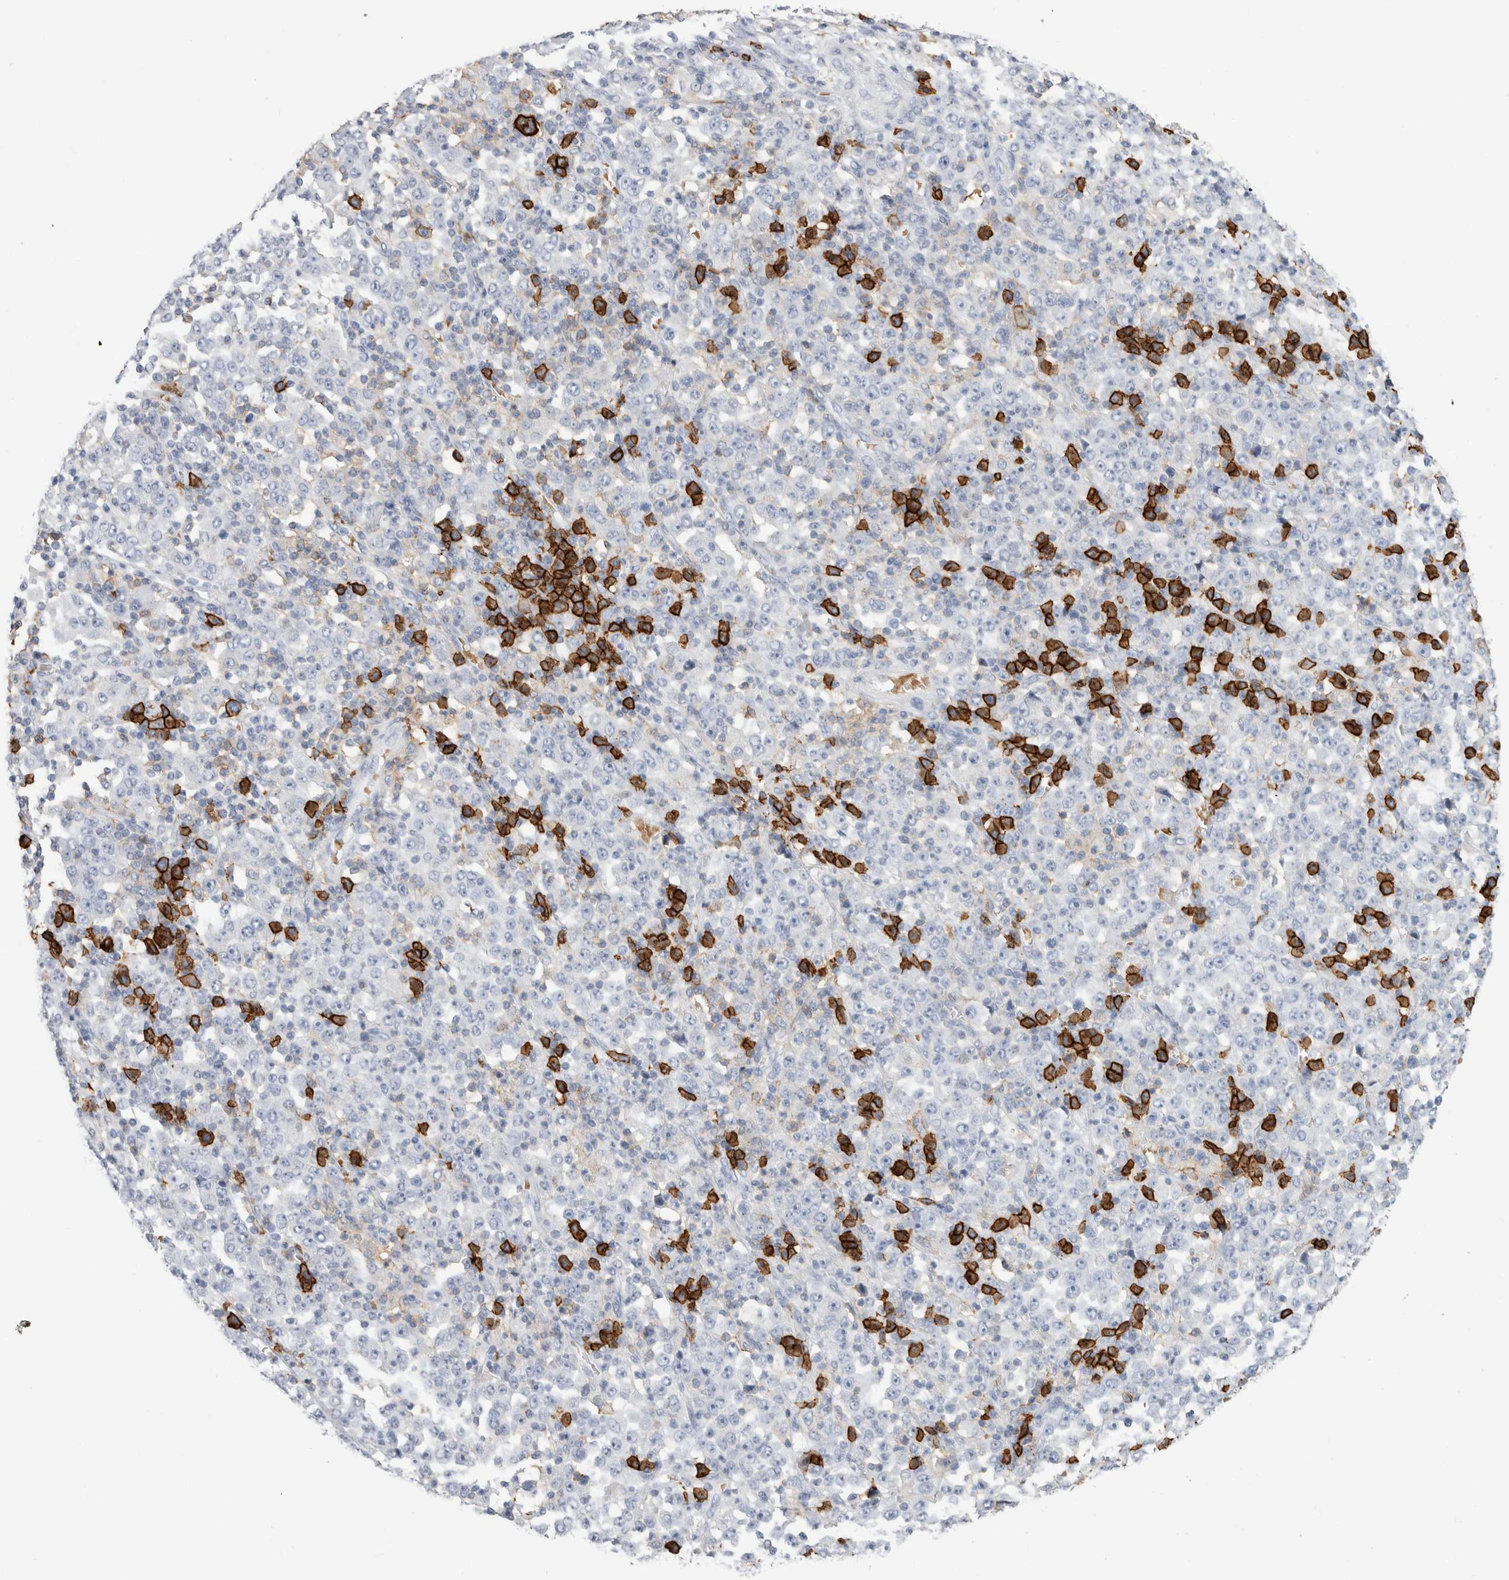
{"staining": {"intensity": "negative", "quantity": "none", "location": "none"}, "tissue": "stomach cancer", "cell_type": "Tumor cells", "image_type": "cancer", "snomed": [{"axis": "morphology", "description": "Normal tissue, NOS"}, {"axis": "morphology", "description": "Adenocarcinoma, NOS"}, {"axis": "topography", "description": "Stomach, upper"}, {"axis": "topography", "description": "Stomach"}], "caption": "Immunohistochemistry of stomach adenocarcinoma displays no staining in tumor cells.", "gene": "CD38", "patient": {"sex": "male", "age": 59}}